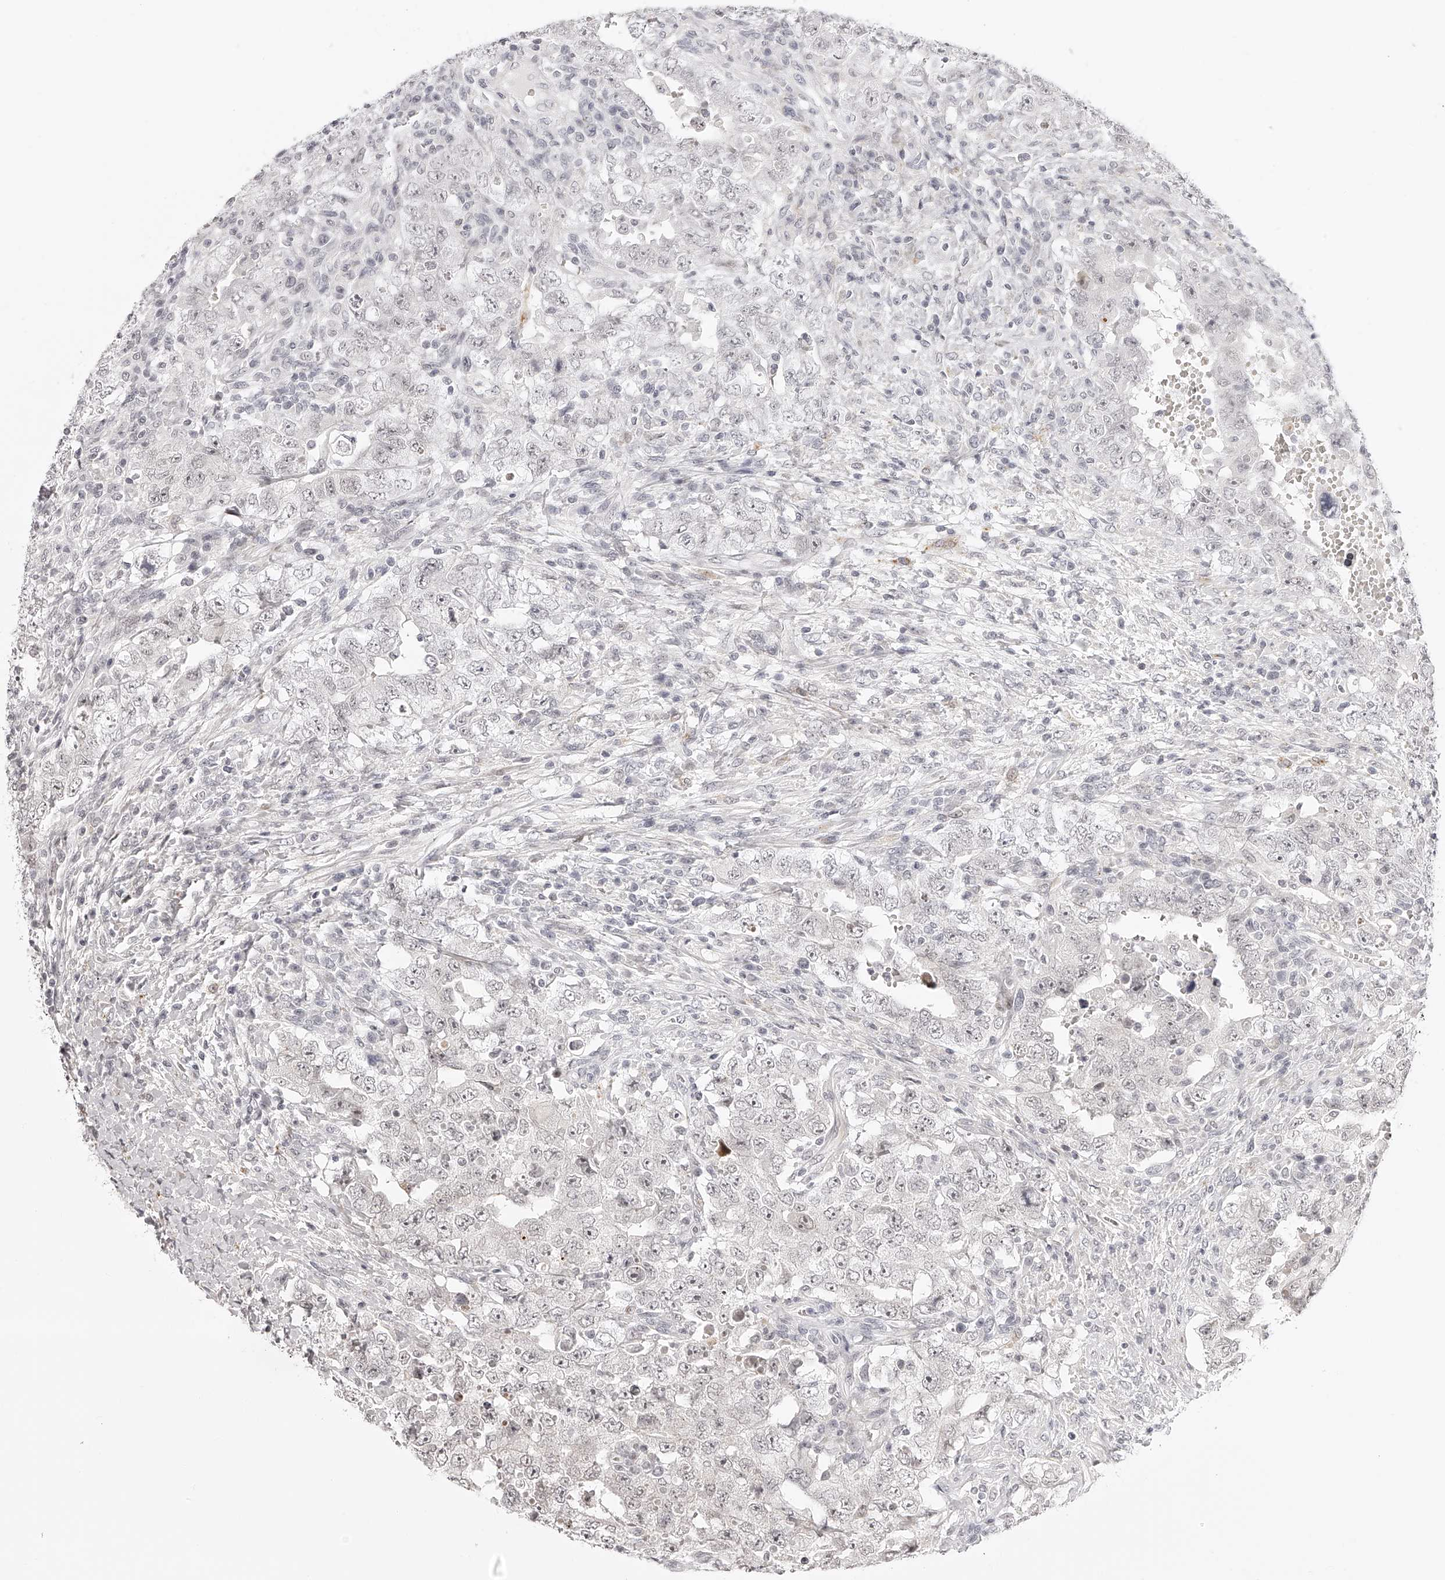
{"staining": {"intensity": "negative", "quantity": "none", "location": "none"}, "tissue": "testis cancer", "cell_type": "Tumor cells", "image_type": "cancer", "snomed": [{"axis": "morphology", "description": "Carcinoma, Embryonal, NOS"}, {"axis": "topography", "description": "Testis"}], "caption": "Immunohistochemistry (IHC) micrograph of neoplastic tissue: embryonal carcinoma (testis) stained with DAB (3,3'-diaminobenzidine) demonstrates no significant protein positivity in tumor cells.", "gene": "PLEKHG1", "patient": {"sex": "male", "age": 26}}